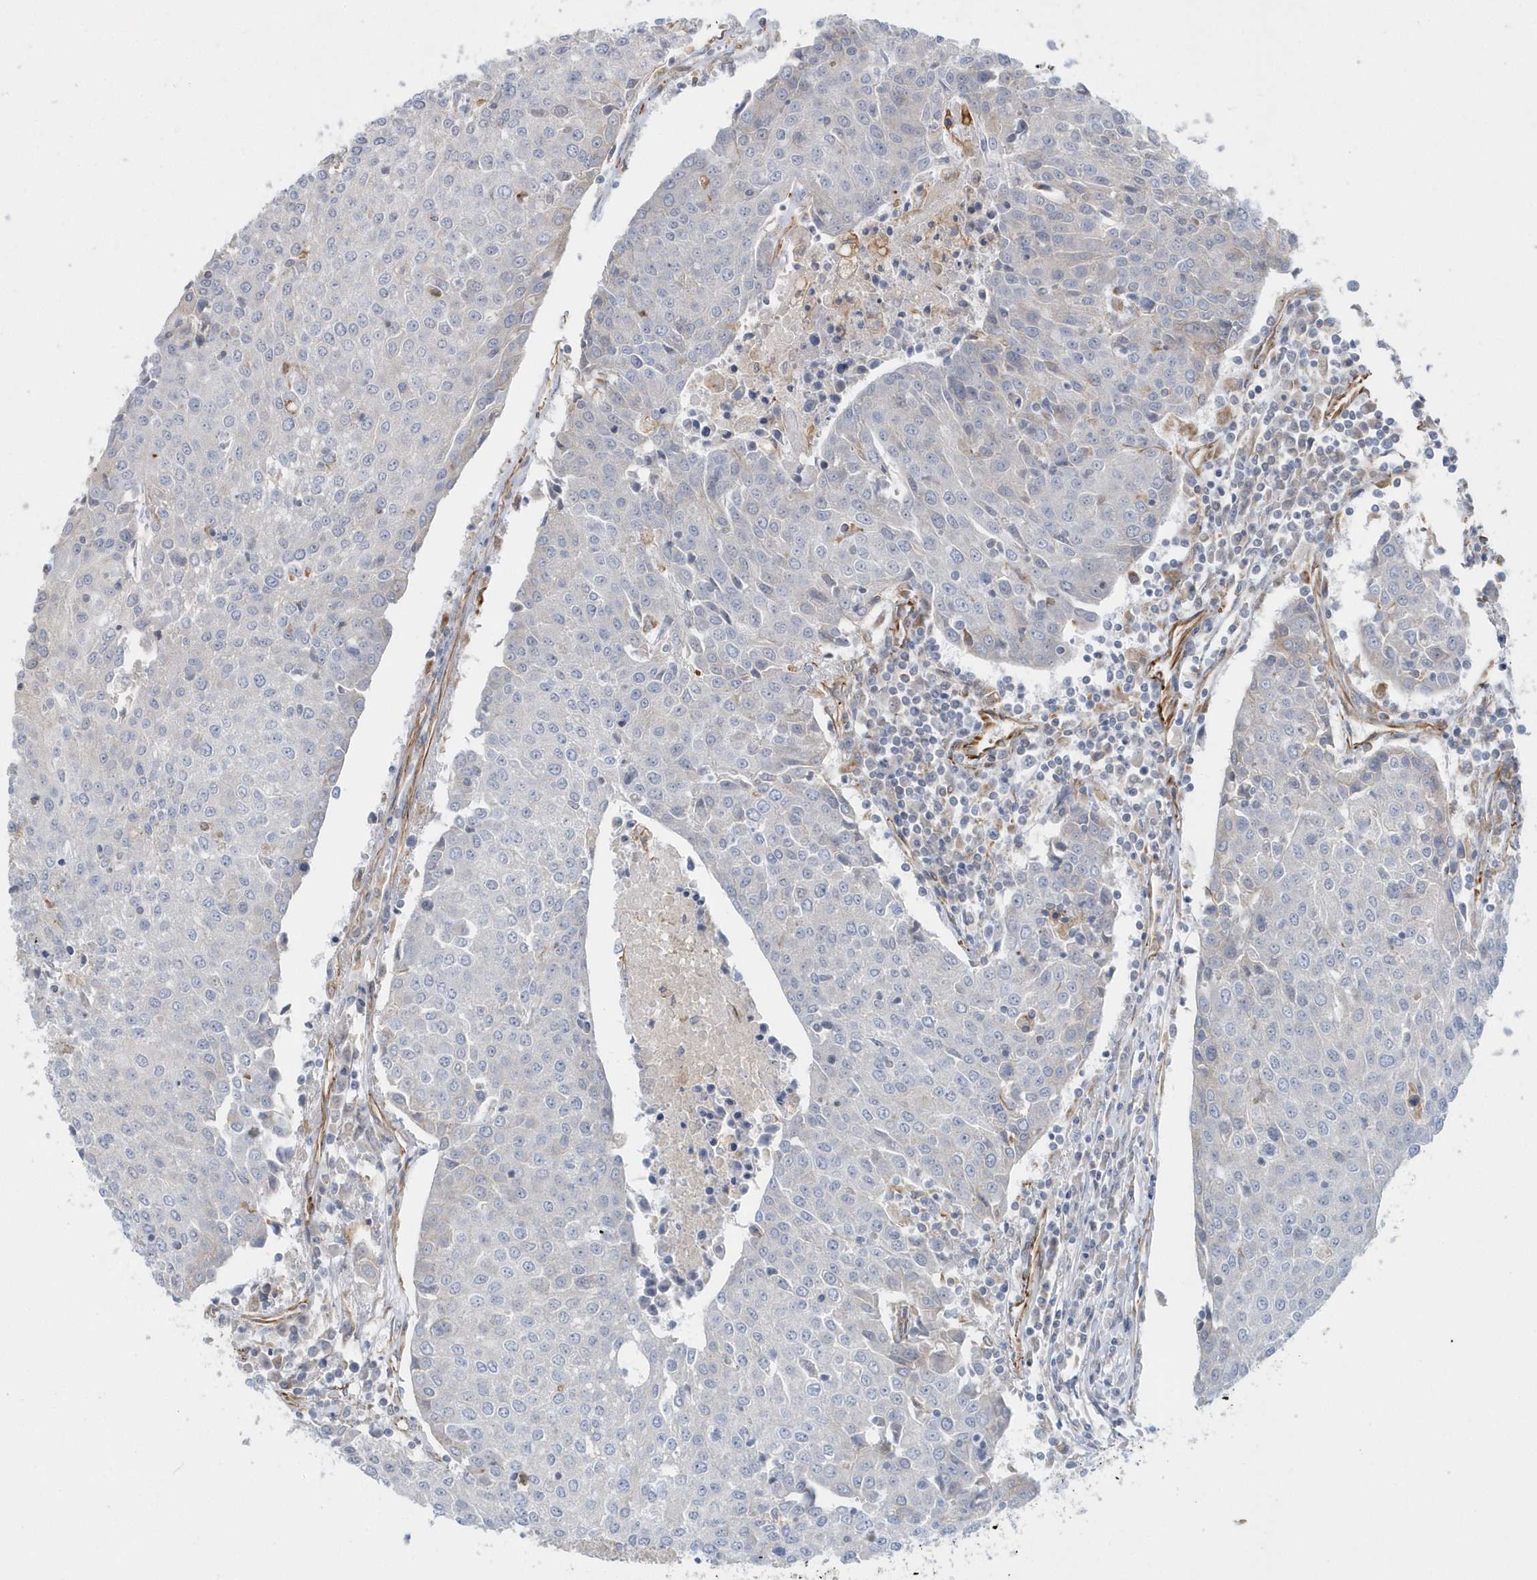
{"staining": {"intensity": "negative", "quantity": "none", "location": "none"}, "tissue": "urothelial cancer", "cell_type": "Tumor cells", "image_type": "cancer", "snomed": [{"axis": "morphology", "description": "Urothelial carcinoma, High grade"}, {"axis": "topography", "description": "Urinary bladder"}], "caption": "Human urothelial carcinoma (high-grade) stained for a protein using immunohistochemistry exhibits no positivity in tumor cells.", "gene": "RAB17", "patient": {"sex": "female", "age": 85}}